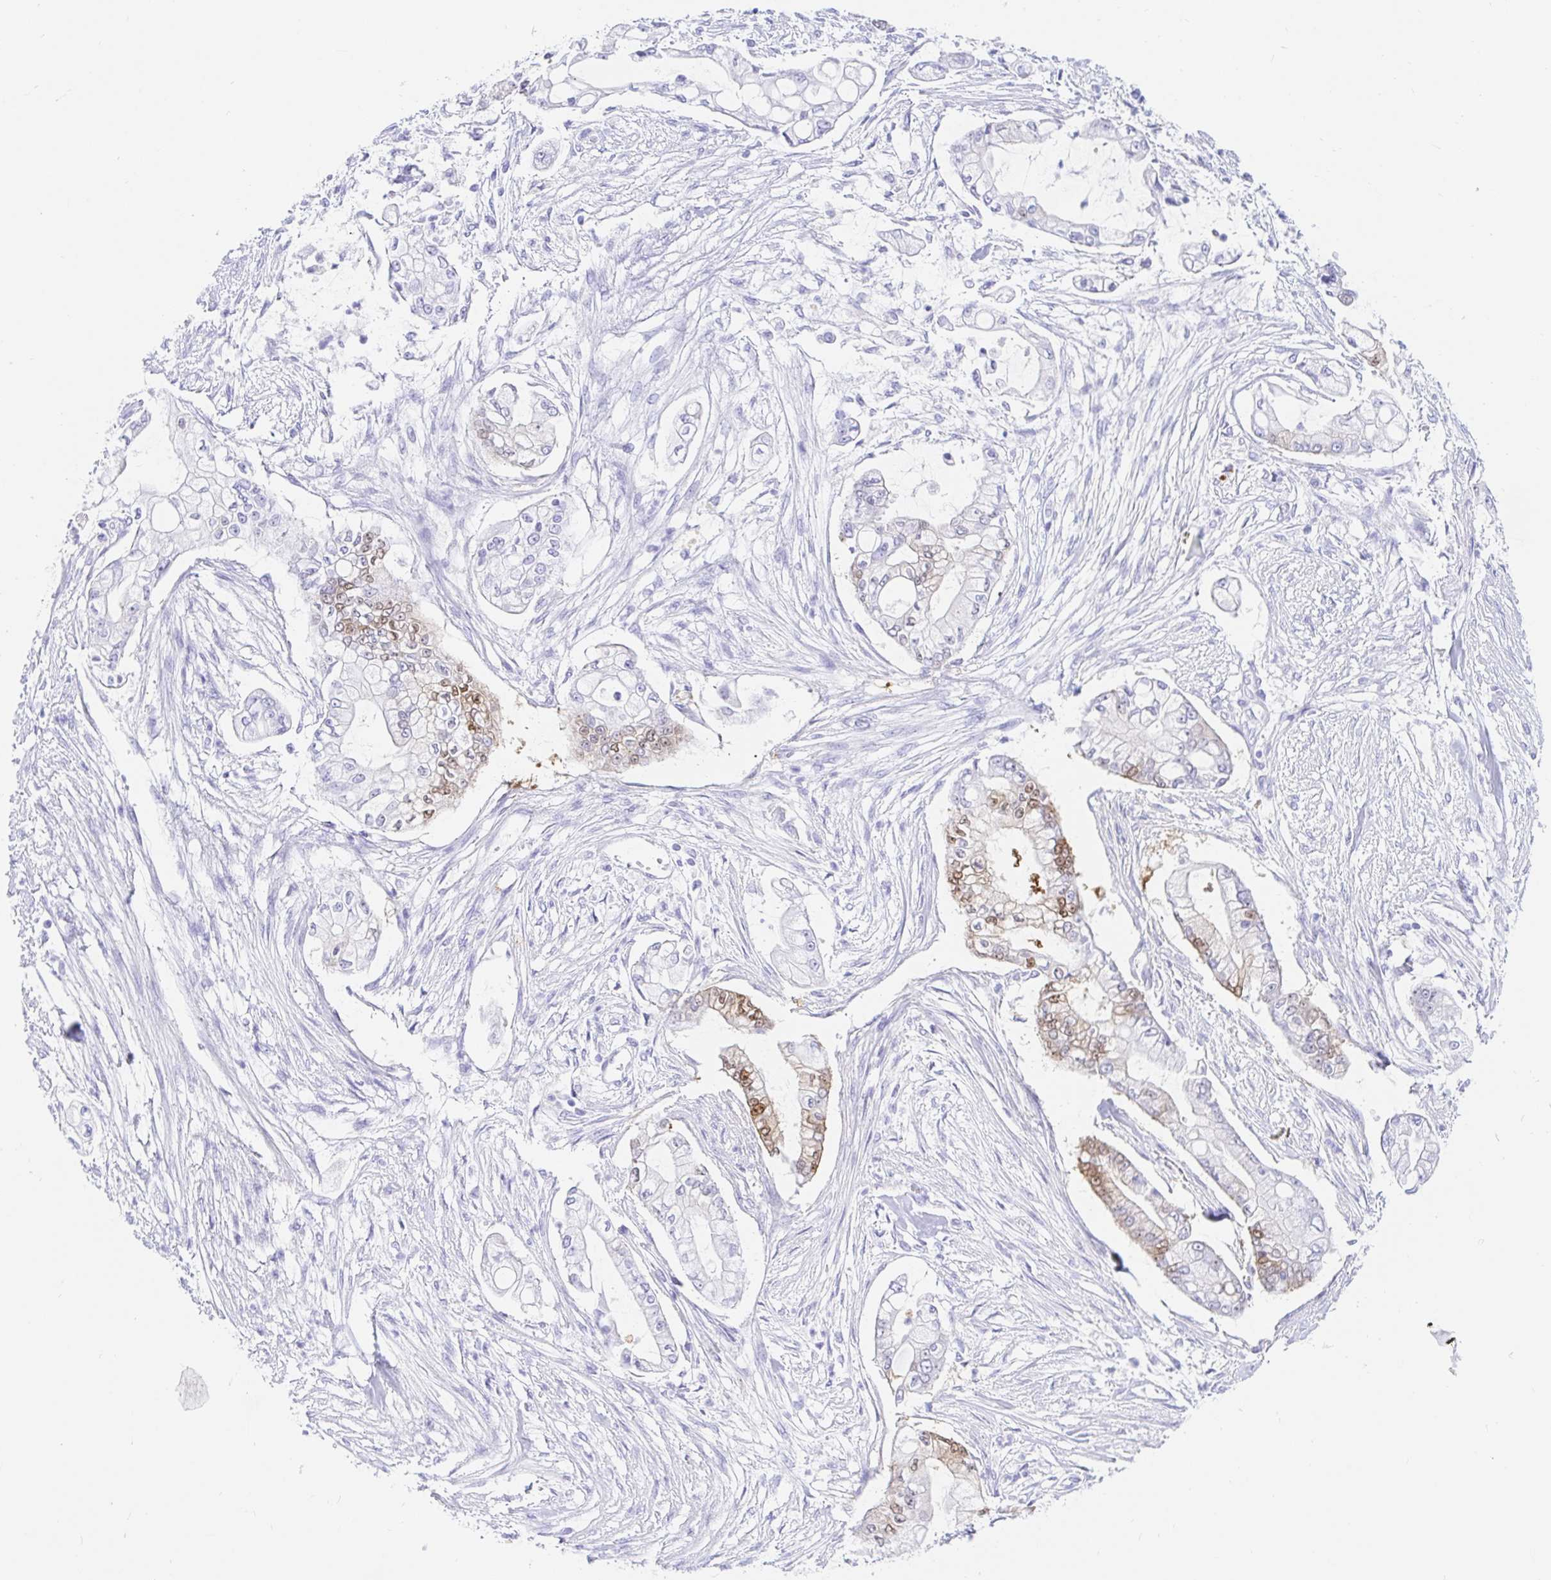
{"staining": {"intensity": "moderate", "quantity": "<25%", "location": "nuclear"}, "tissue": "pancreatic cancer", "cell_type": "Tumor cells", "image_type": "cancer", "snomed": [{"axis": "morphology", "description": "Adenocarcinoma, NOS"}, {"axis": "topography", "description": "Pancreas"}], "caption": "Pancreatic cancer (adenocarcinoma) was stained to show a protein in brown. There is low levels of moderate nuclear staining in approximately <25% of tumor cells.", "gene": "PPP1R1B", "patient": {"sex": "female", "age": 69}}